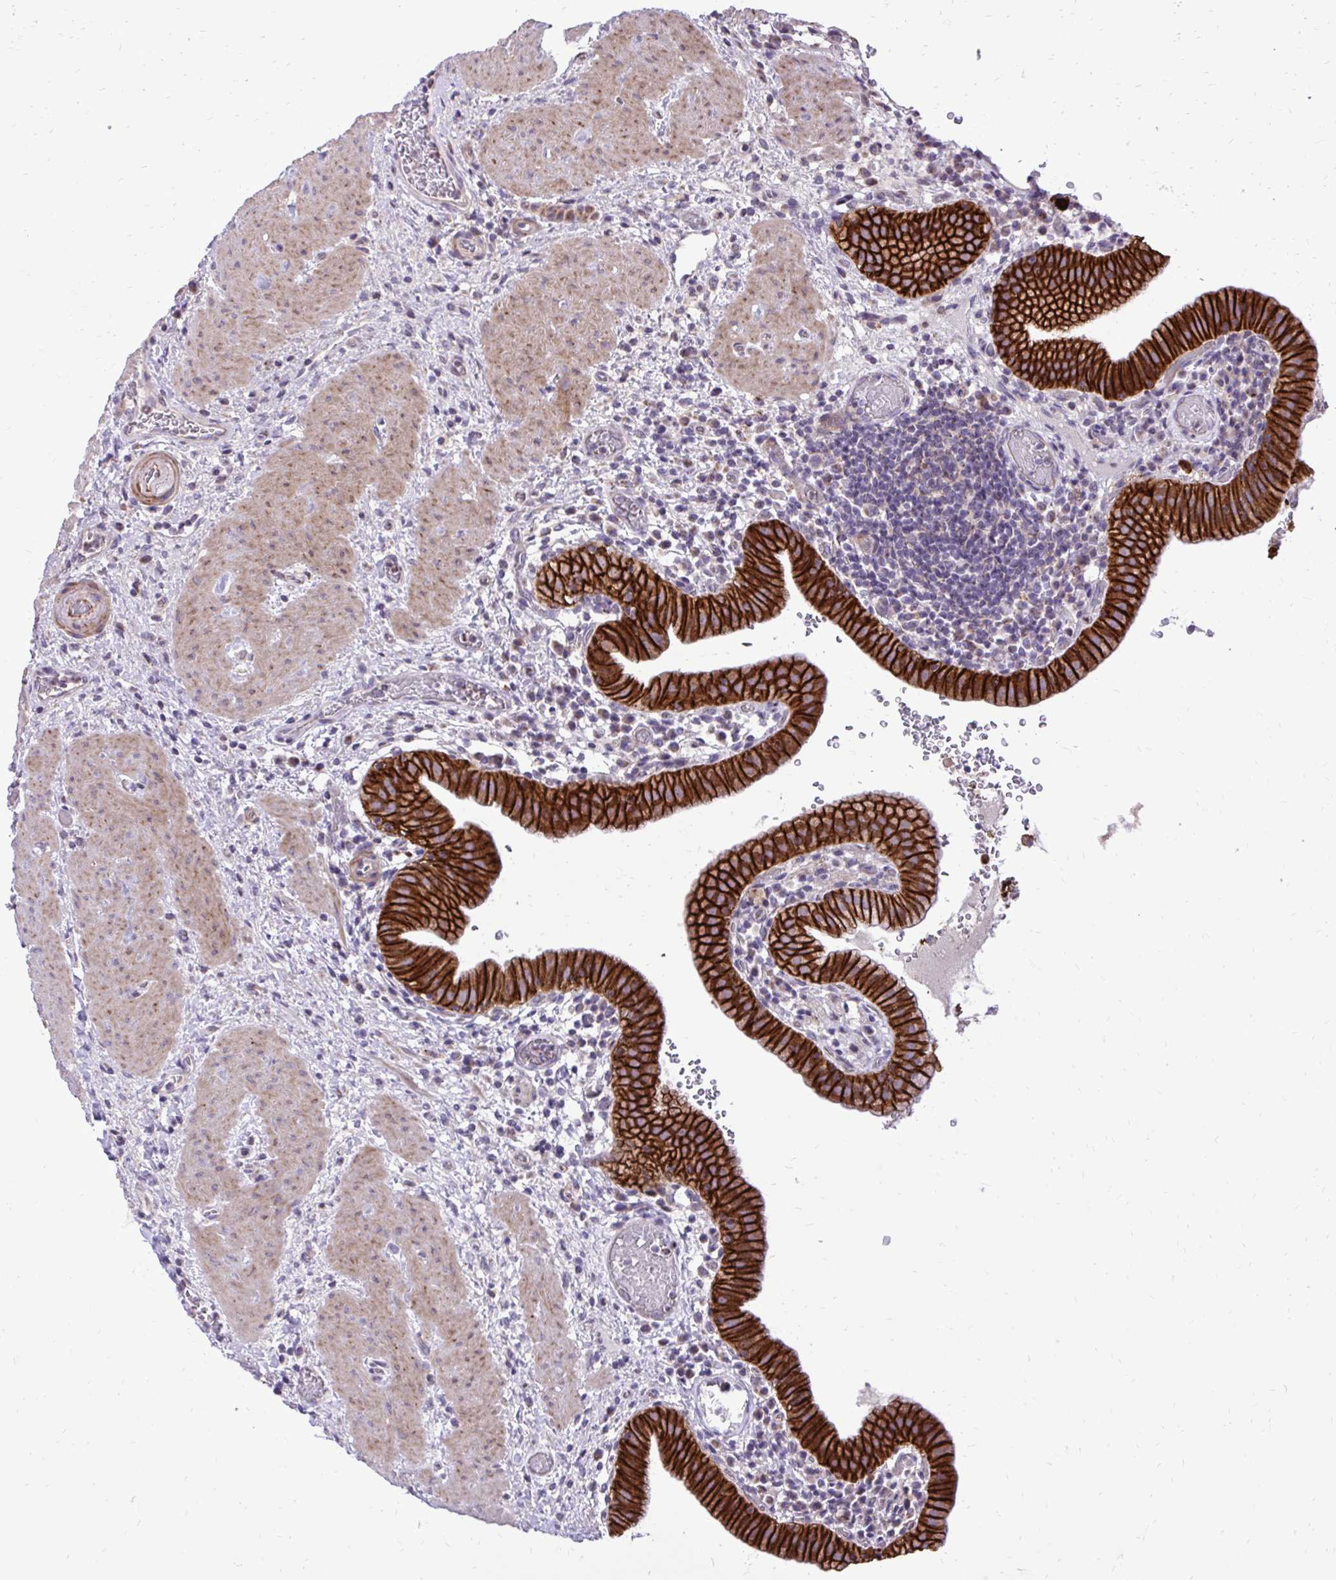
{"staining": {"intensity": "strong", "quantity": ">75%", "location": "cytoplasmic/membranous"}, "tissue": "gallbladder", "cell_type": "Glandular cells", "image_type": "normal", "snomed": [{"axis": "morphology", "description": "Normal tissue, NOS"}, {"axis": "topography", "description": "Gallbladder"}], "caption": "Immunohistochemistry (IHC) photomicrograph of unremarkable gallbladder stained for a protein (brown), which shows high levels of strong cytoplasmic/membranous staining in approximately >75% of glandular cells.", "gene": "ABCC3", "patient": {"sex": "male", "age": 26}}